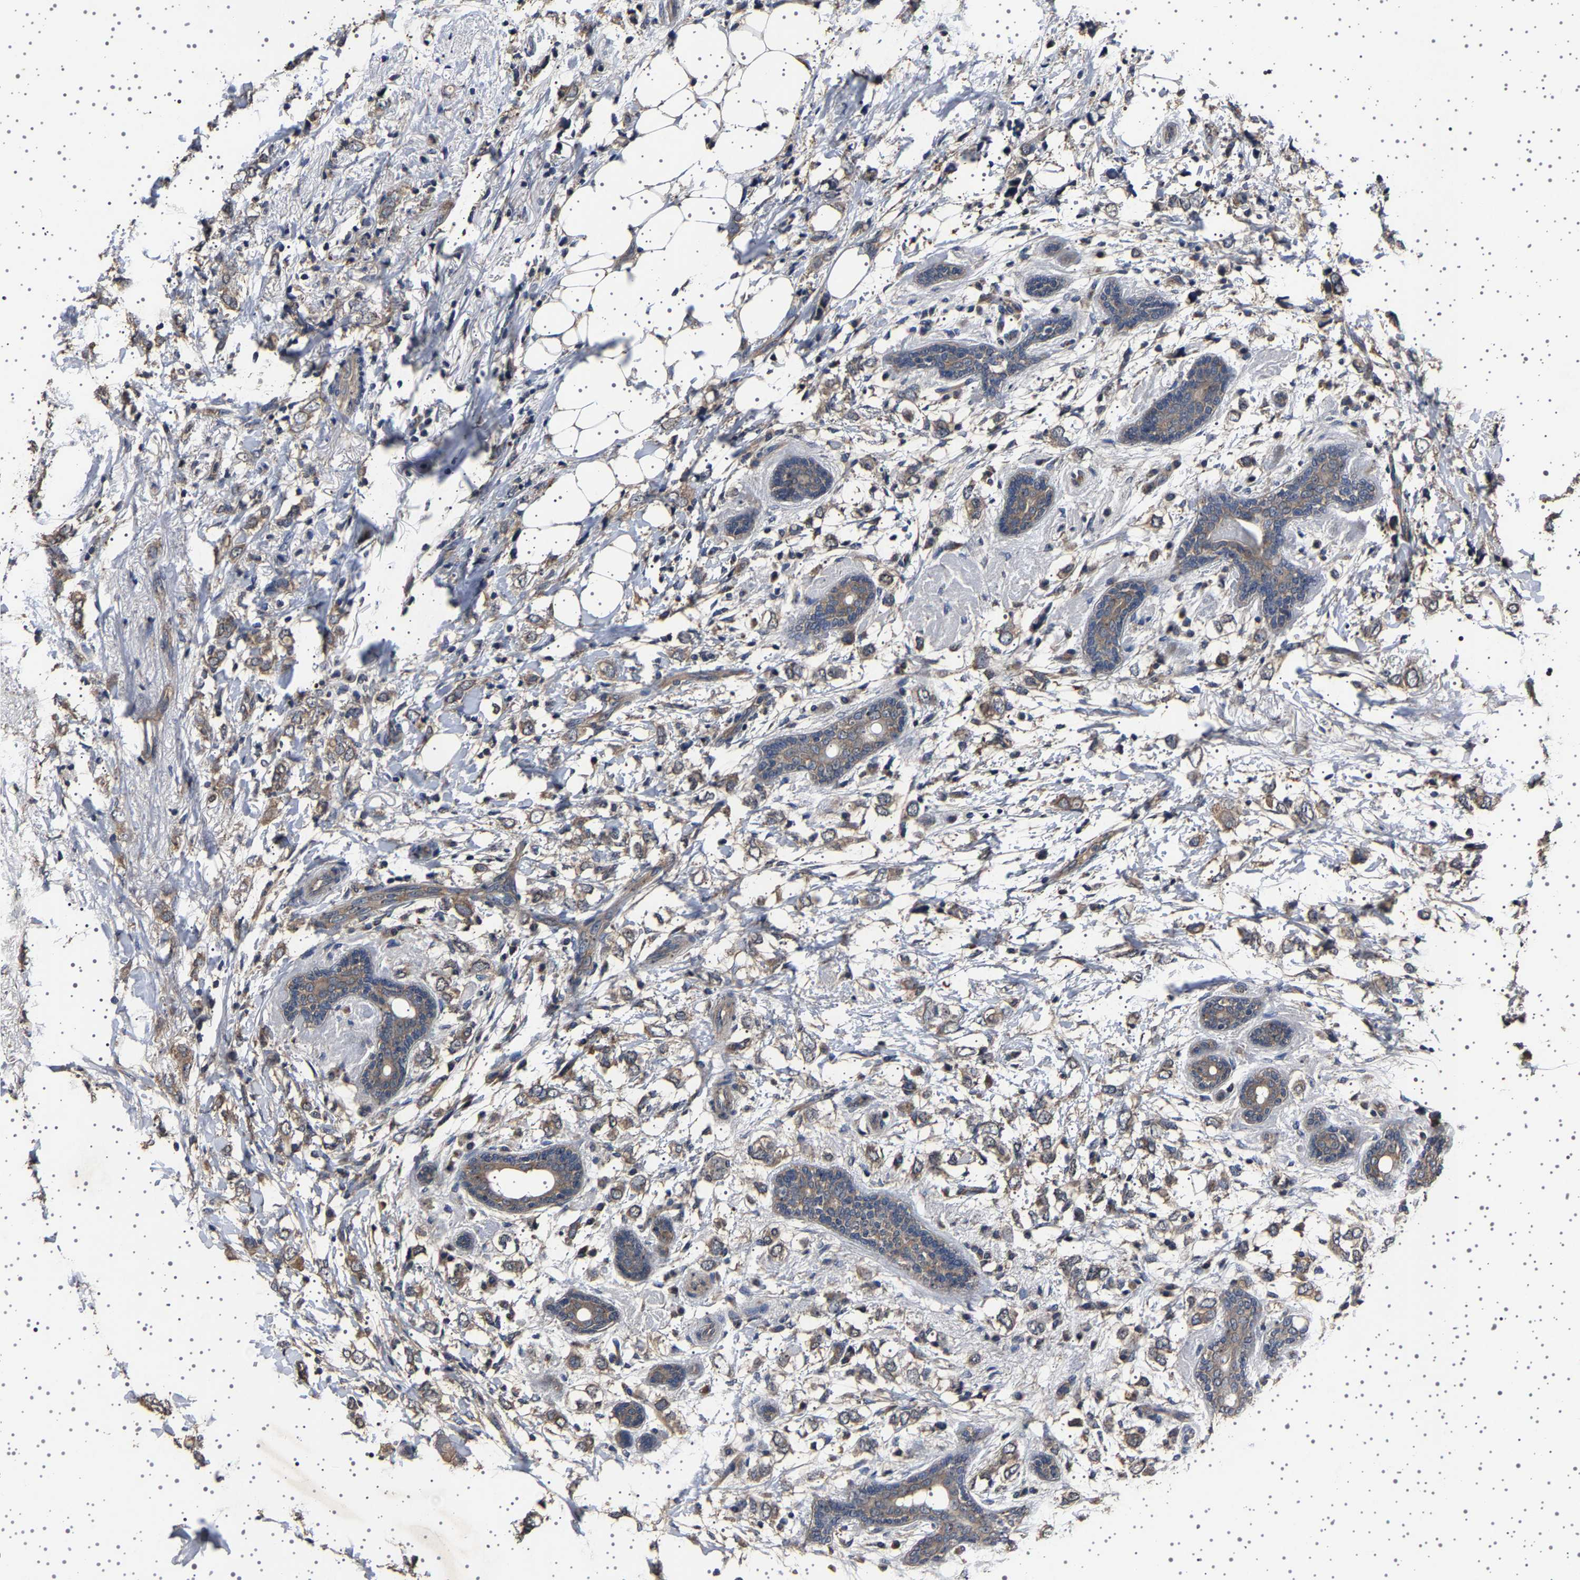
{"staining": {"intensity": "moderate", "quantity": ">75%", "location": "cytoplasmic/membranous"}, "tissue": "breast cancer", "cell_type": "Tumor cells", "image_type": "cancer", "snomed": [{"axis": "morphology", "description": "Normal tissue, NOS"}, {"axis": "morphology", "description": "Lobular carcinoma"}, {"axis": "topography", "description": "Breast"}], "caption": "A brown stain labels moderate cytoplasmic/membranous staining of a protein in human breast cancer tumor cells.", "gene": "NCKAP1", "patient": {"sex": "female", "age": 47}}